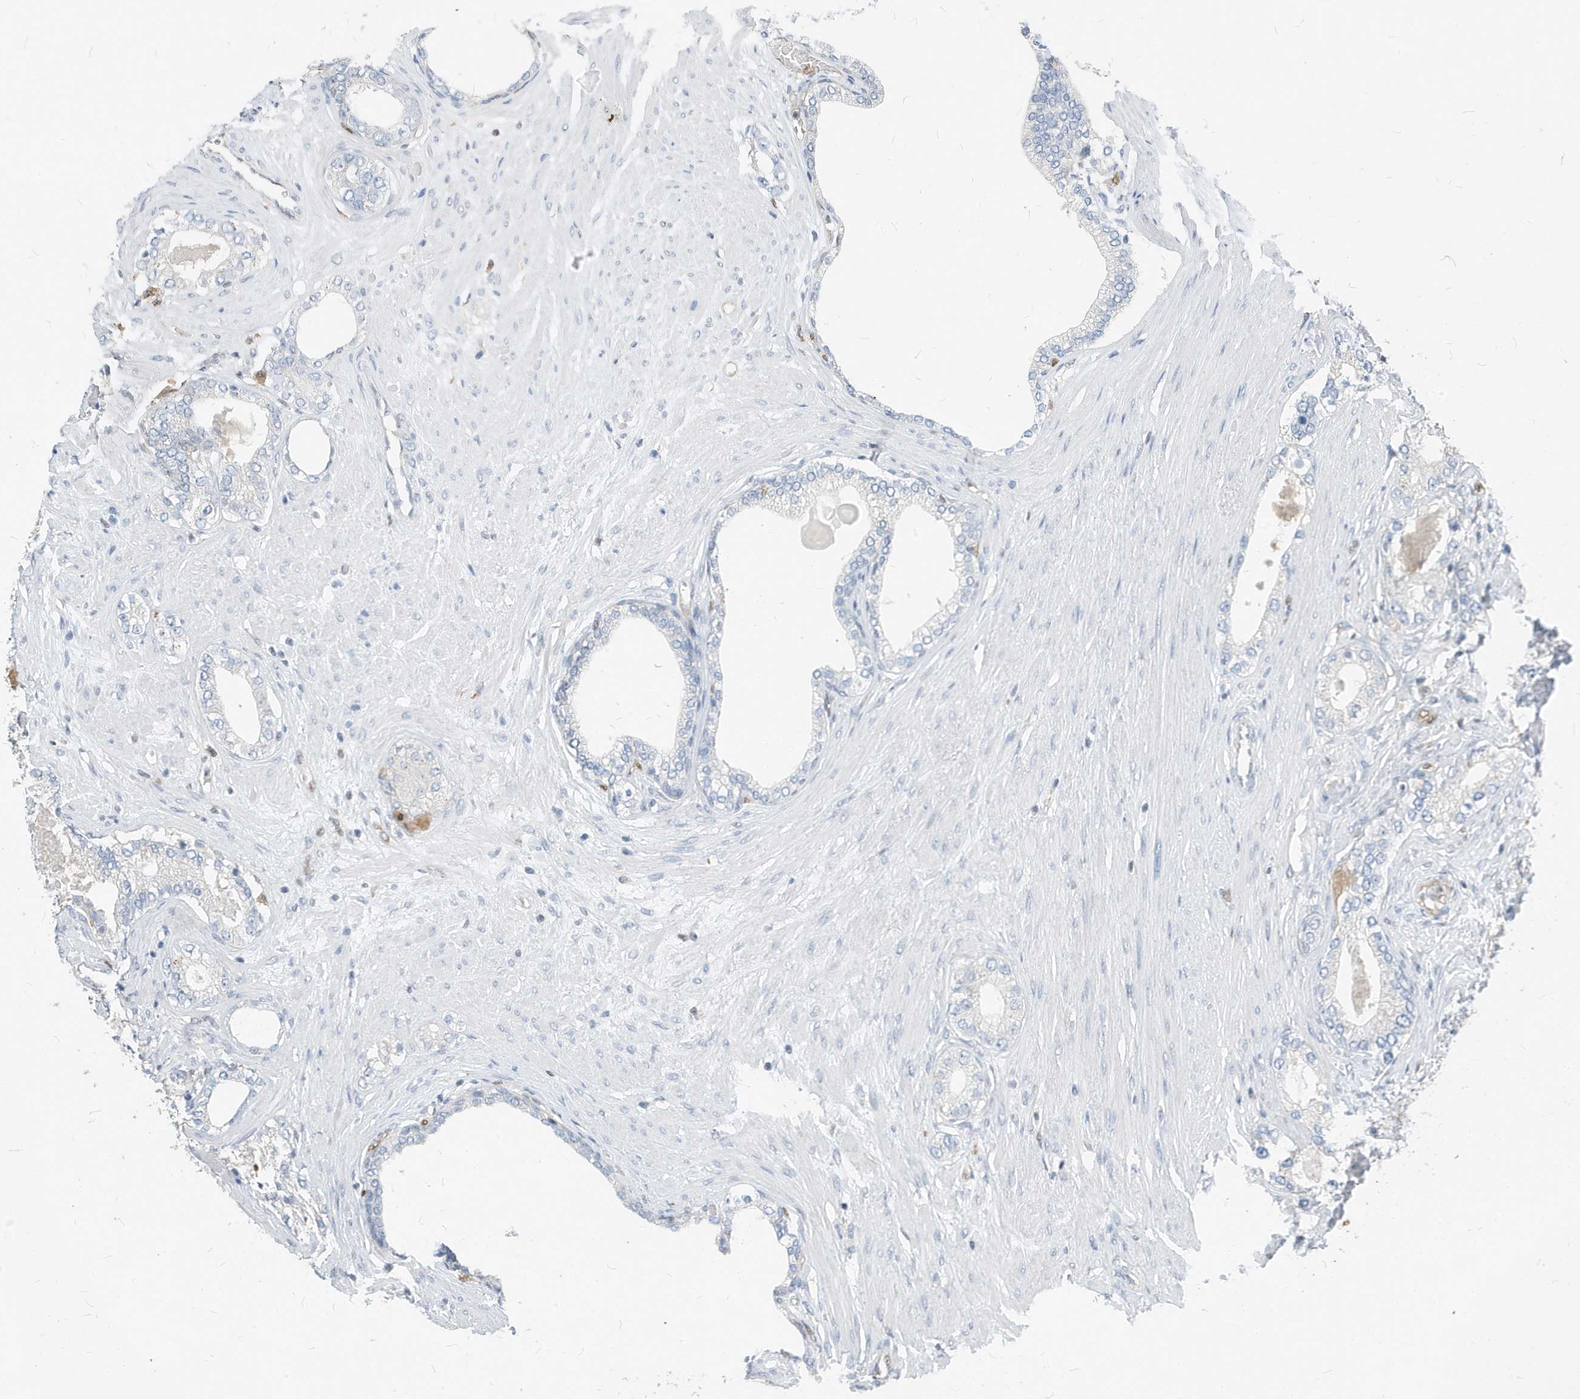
{"staining": {"intensity": "negative", "quantity": "none", "location": "none"}, "tissue": "prostate cancer", "cell_type": "Tumor cells", "image_type": "cancer", "snomed": [{"axis": "morphology", "description": "Adenocarcinoma, High grade"}, {"axis": "topography", "description": "Prostate"}], "caption": "Prostate cancer was stained to show a protein in brown. There is no significant positivity in tumor cells.", "gene": "NCOA7", "patient": {"sex": "male", "age": 63}}